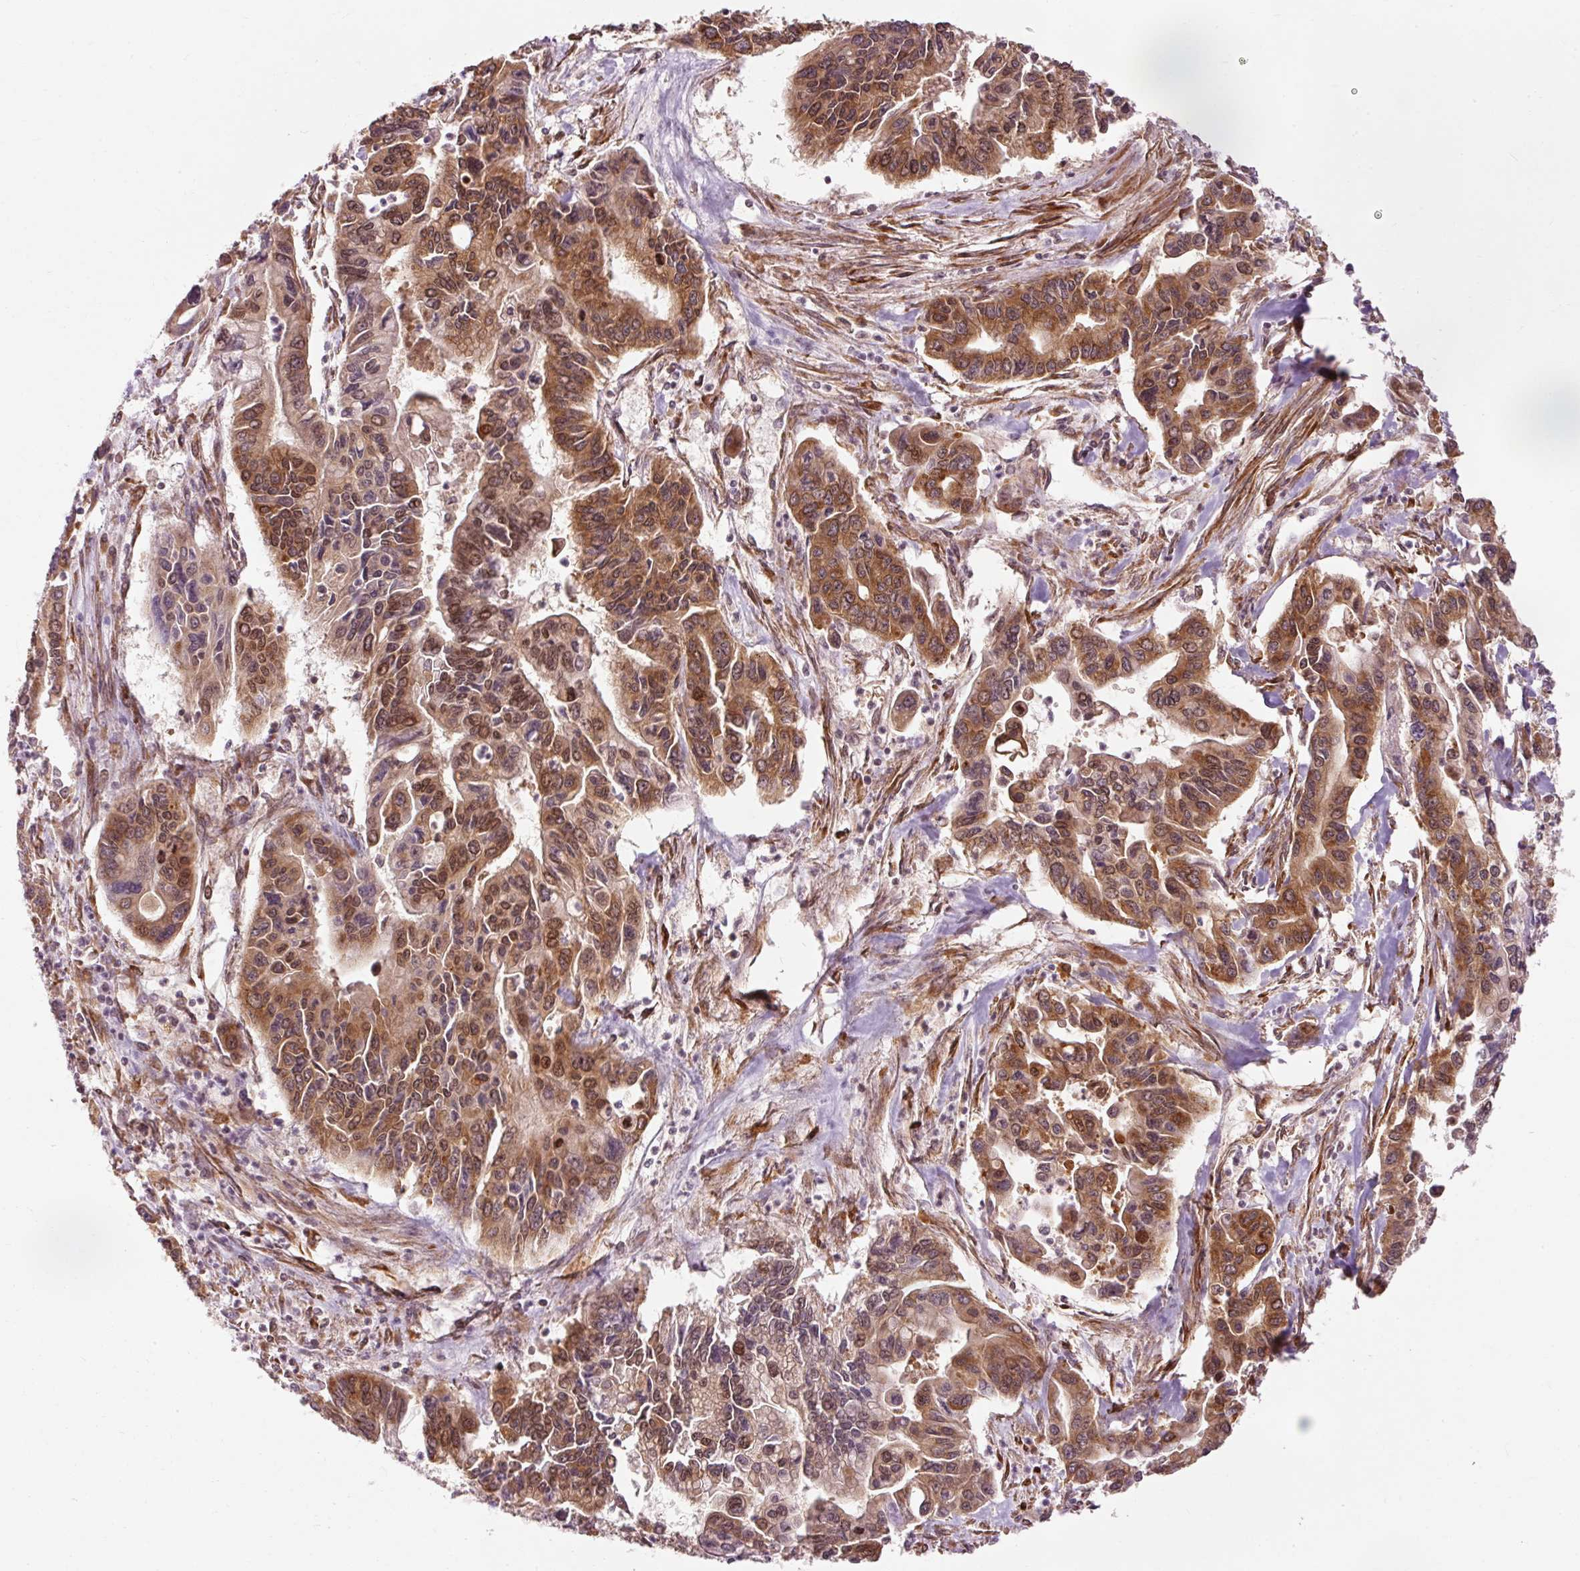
{"staining": {"intensity": "moderate", "quantity": ">75%", "location": "cytoplasmic/membranous,nuclear"}, "tissue": "pancreatic cancer", "cell_type": "Tumor cells", "image_type": "cancer", "snomed": [{"axis": "morphology", "description": "Adenocarcinoma, NOS"}, {"axis": "topography", "description": "Pancreas"}], "caption": "IHC staining of adenocarcinoma (pancreatic), which exhibits medium levels of moderate cytoplasmic/membranous and nuclear expression in approximately >75% of tumor cells indicating moderate cytoplasmic/membranous and nuclear protein staining. The staining was performed using DAB (brown) for protein detection and nuclei were counterstained in hematoxylin (blue).", "gene": "PDAP1", "patient": {"sex": "male", "age": 62}}